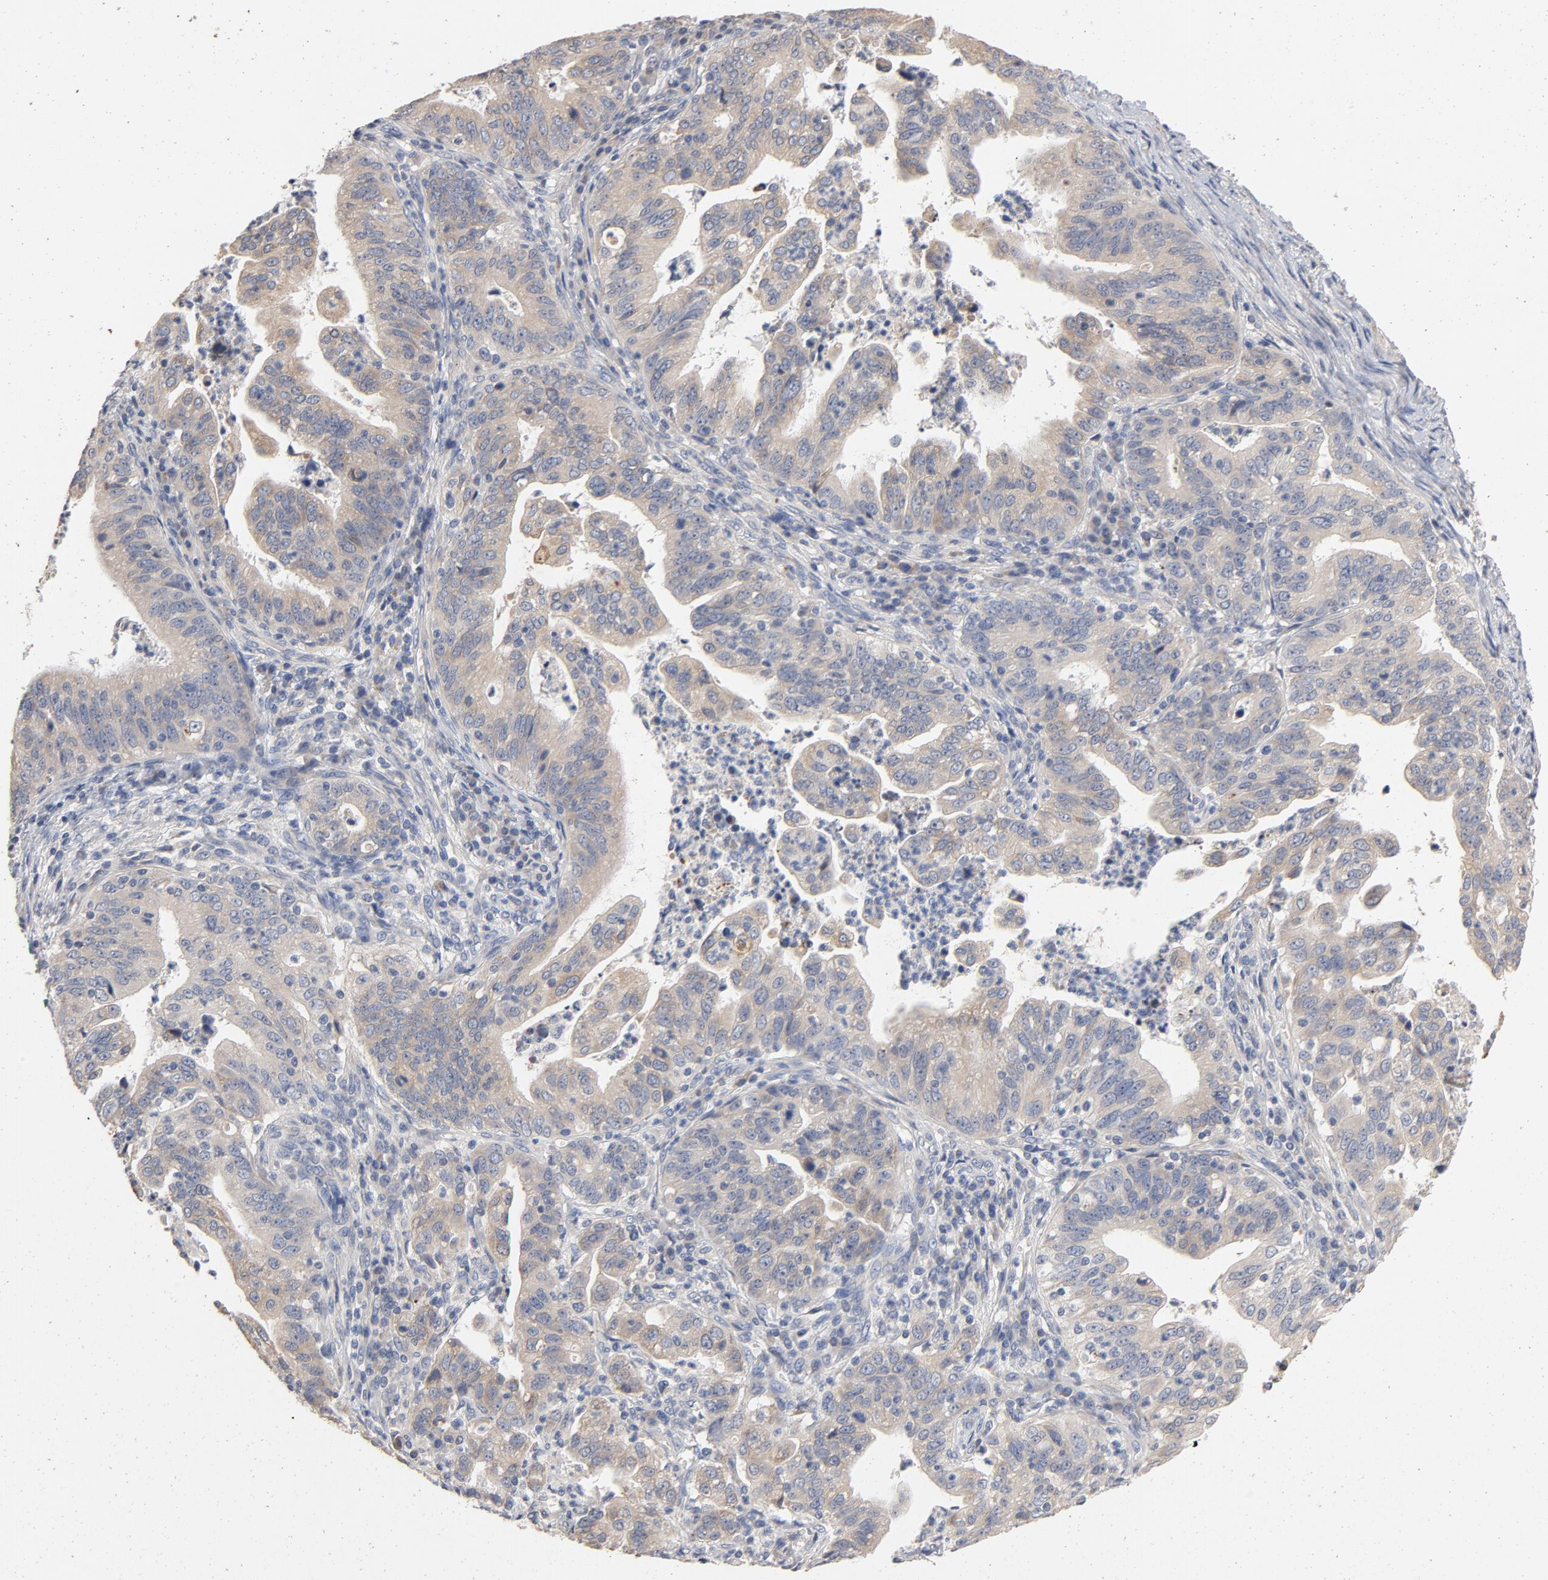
{"staining": {"intensity": "weak", "quantity": ">75%", "location": "cytoplasmic/membranous"}, "tissue": "stomach cancer", "cell_type": "Tumor cells", "image_type": "cancer", "snomed": [{"axis": "morphology", "description": "Adenocarcinoma, NOS"}, {"axis": "topography", "description": "Stomach, upper"}], "caption": "IHC (DAB) staining of adenocarcinoma (stomach) displays weak cytoplasmic/membranous protein staining in approximately >75% of tumor cells. The protein is shown in brown color, while the nuclei are stained blue.", "gene": "CCDC134", "patient": {"sex": "female", "age": 50}}